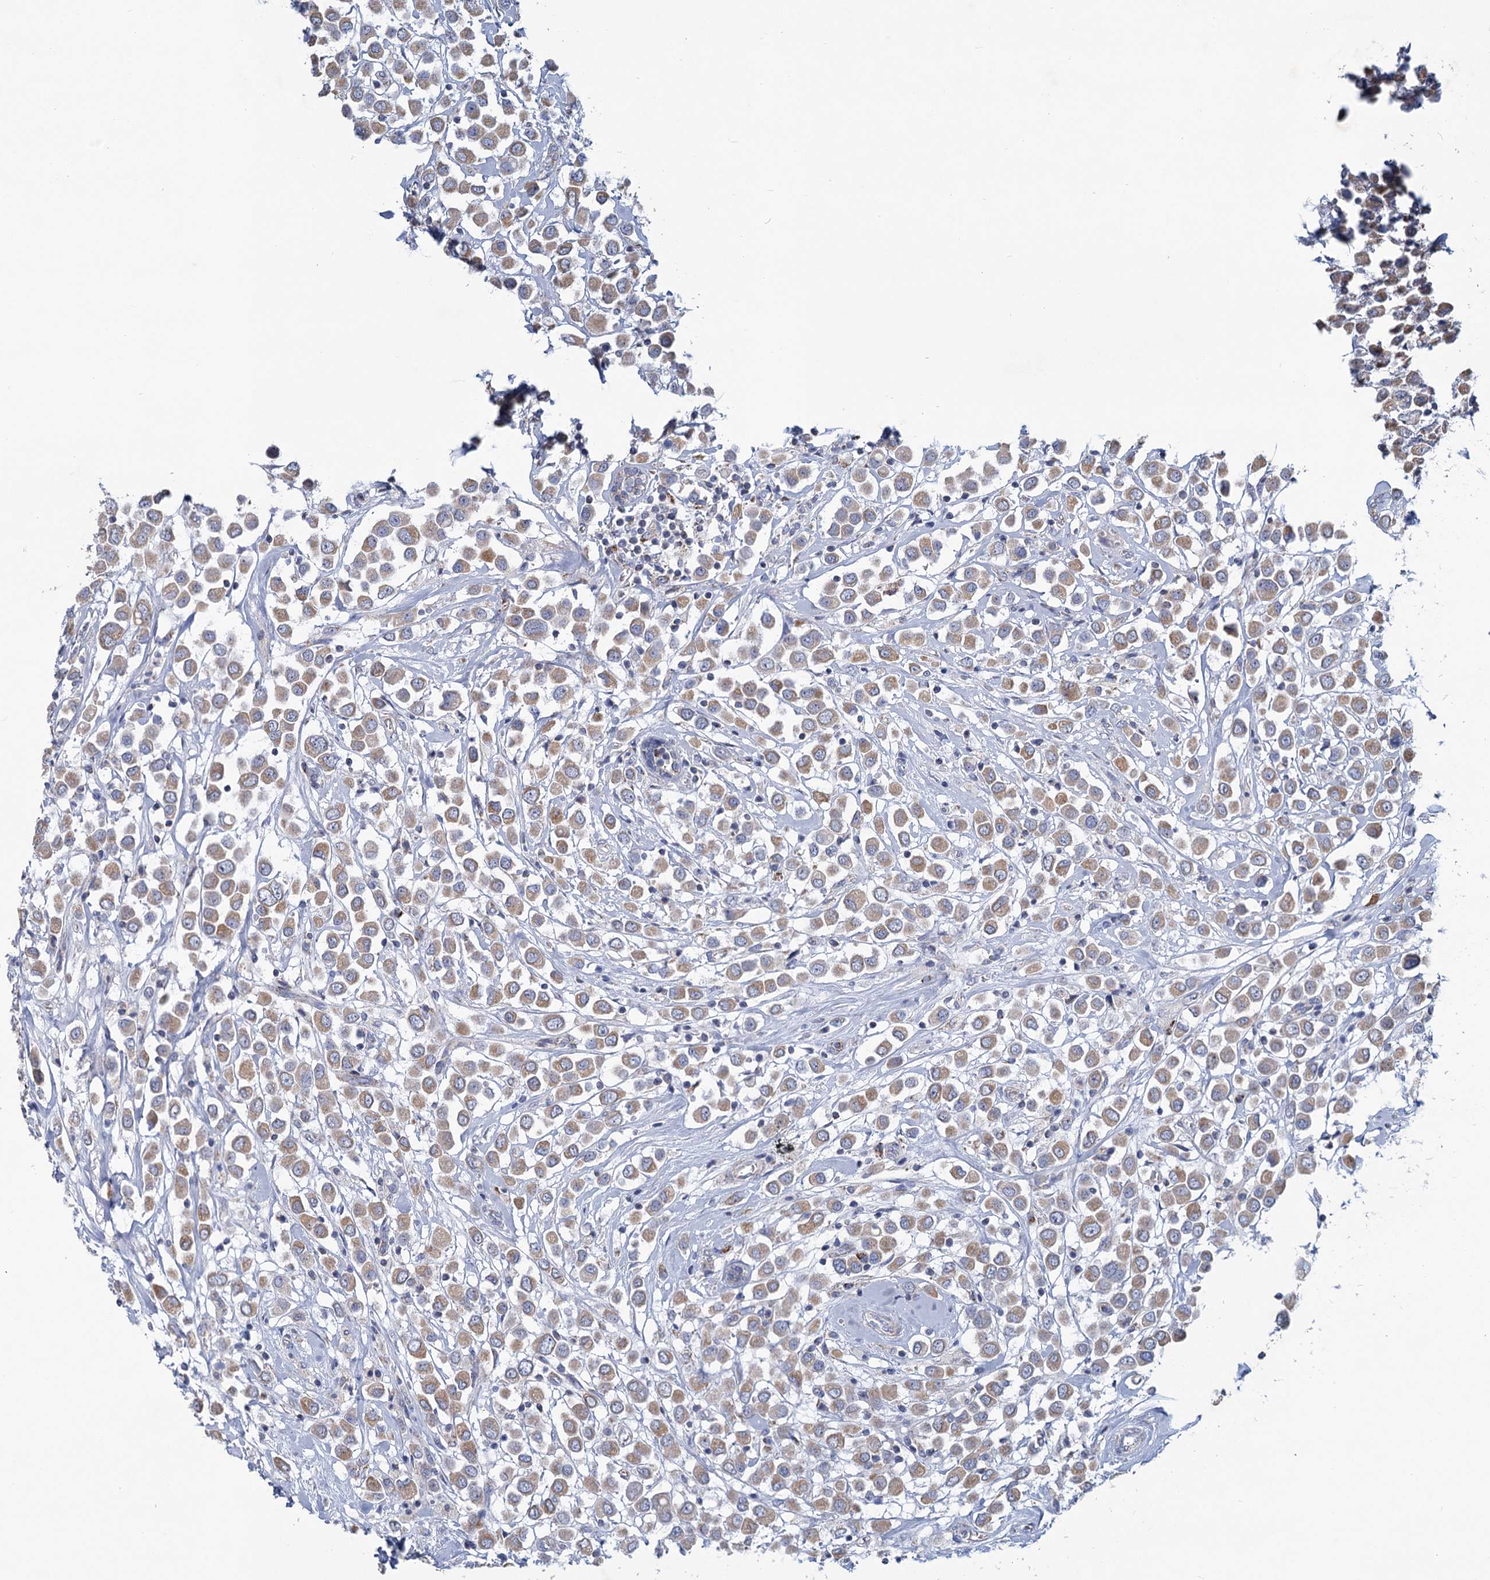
{"staining": {"intensity": "weak", "quantity": ">75%", "location": "cytoplasmic/membranous"}, "tissue": "breast cancer", "cell_type": "Tumor cells", "image_type": "cancer", "snomed": [{"axis": "morphology", "description": "Duct carcinoma"}, {"axis": "topography", "description": "Breast"}], "caption": "The micrograph displays a brown stain indicating the presence of a protein in the cytoplasmic/membranous of tumor cells in invasive ductal carcinoma (breast).", "gene": "NDUFC2", "patient": {"sex": "female", "age": 61}}